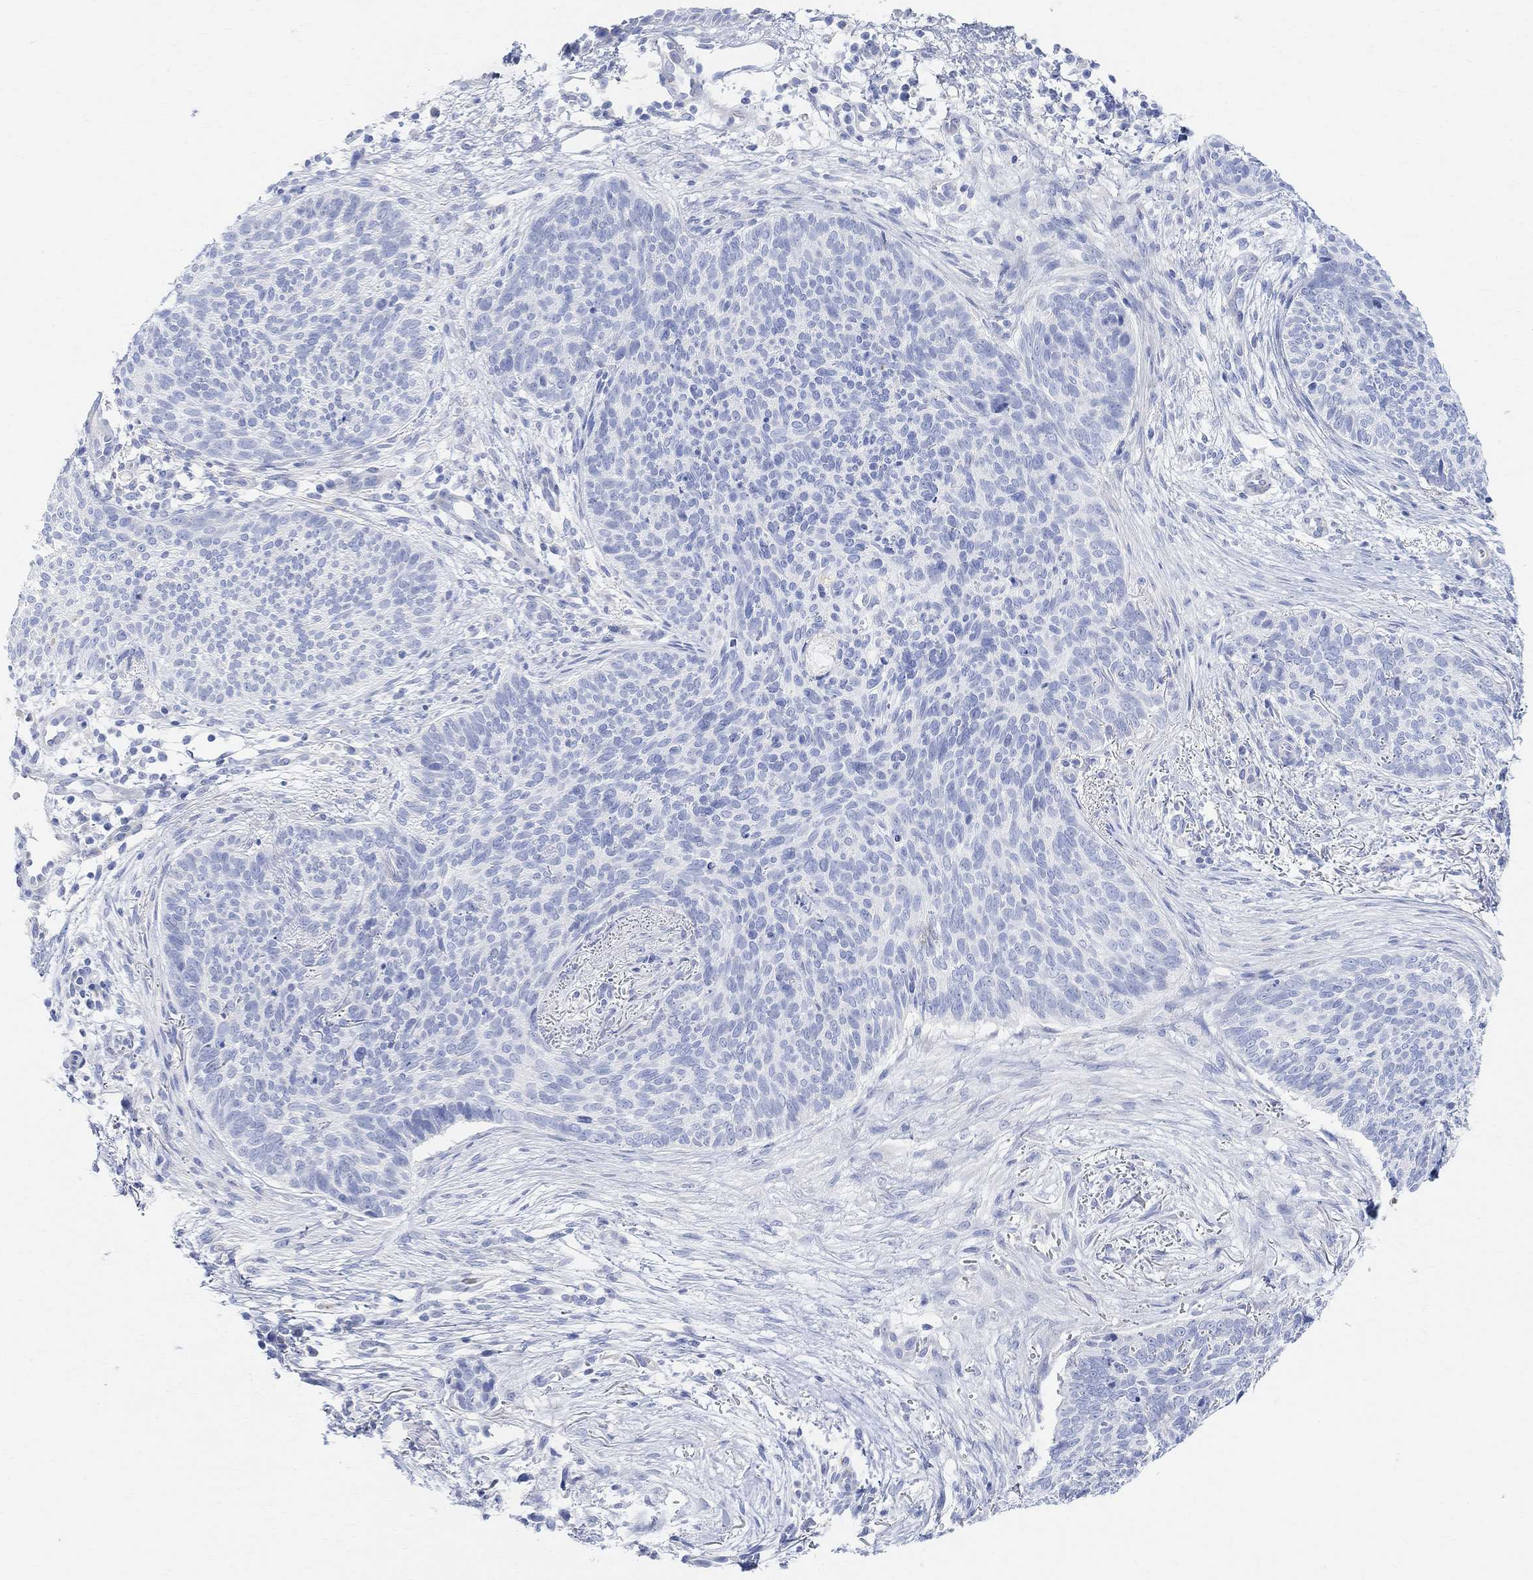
{"staining": {"intensity": "negative", "quantity": "none", "location": "none"}, "tissue": "skin cancer", "cell_type": "Tumor cells", "image_type": "cancer", "snomed": [{"axis": "morphology", "description": "Basal cell carcinoma"}, {"axis": "topography", "description": "Skin"}], "caption": "Tumor cells are negative for protein expression in human basal cell carcinoma (skin).", "gene": "RETNLB", "patient": {"sex": "male", "age": 64}}